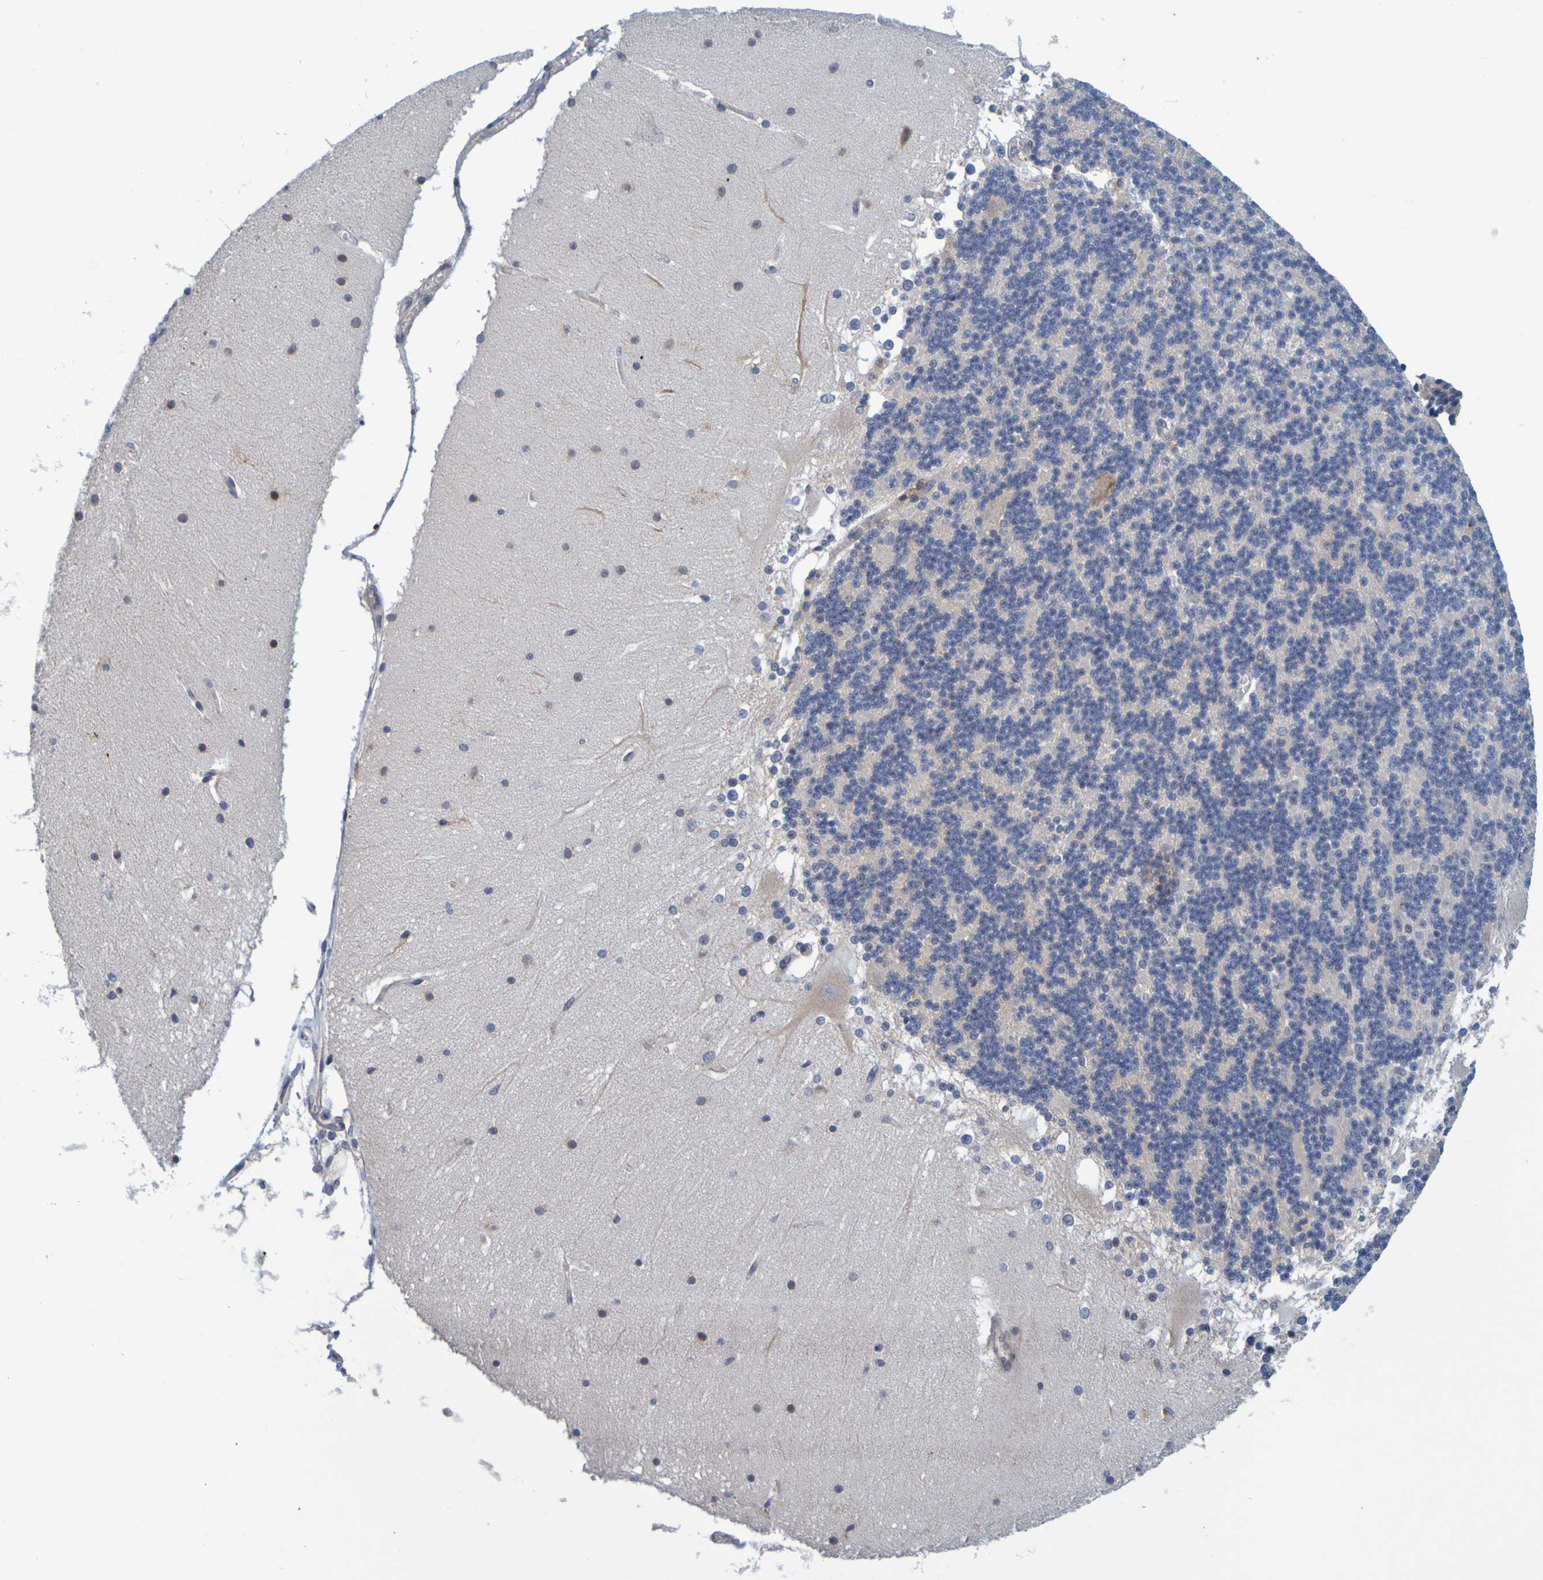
{"staining": {"intensity": "negative", "quantity": "none", "location": "none"}, "tissue": "cerebellum", "cell_type": "Cells in granular layer", "image_type": "normal", "snomed": [{"axis": "morphology", "description": "Normal tissue, NOS"}, {"axis": "topography", "description": "Cerebellum"}], "caption": "This is an immunohistochemistry (IHC) micrograph of unremarkable cerebellum. There is no staining in cells in granular layer.", "gene": "SIL1", "patient": {"sex": "female", "age": 19}}